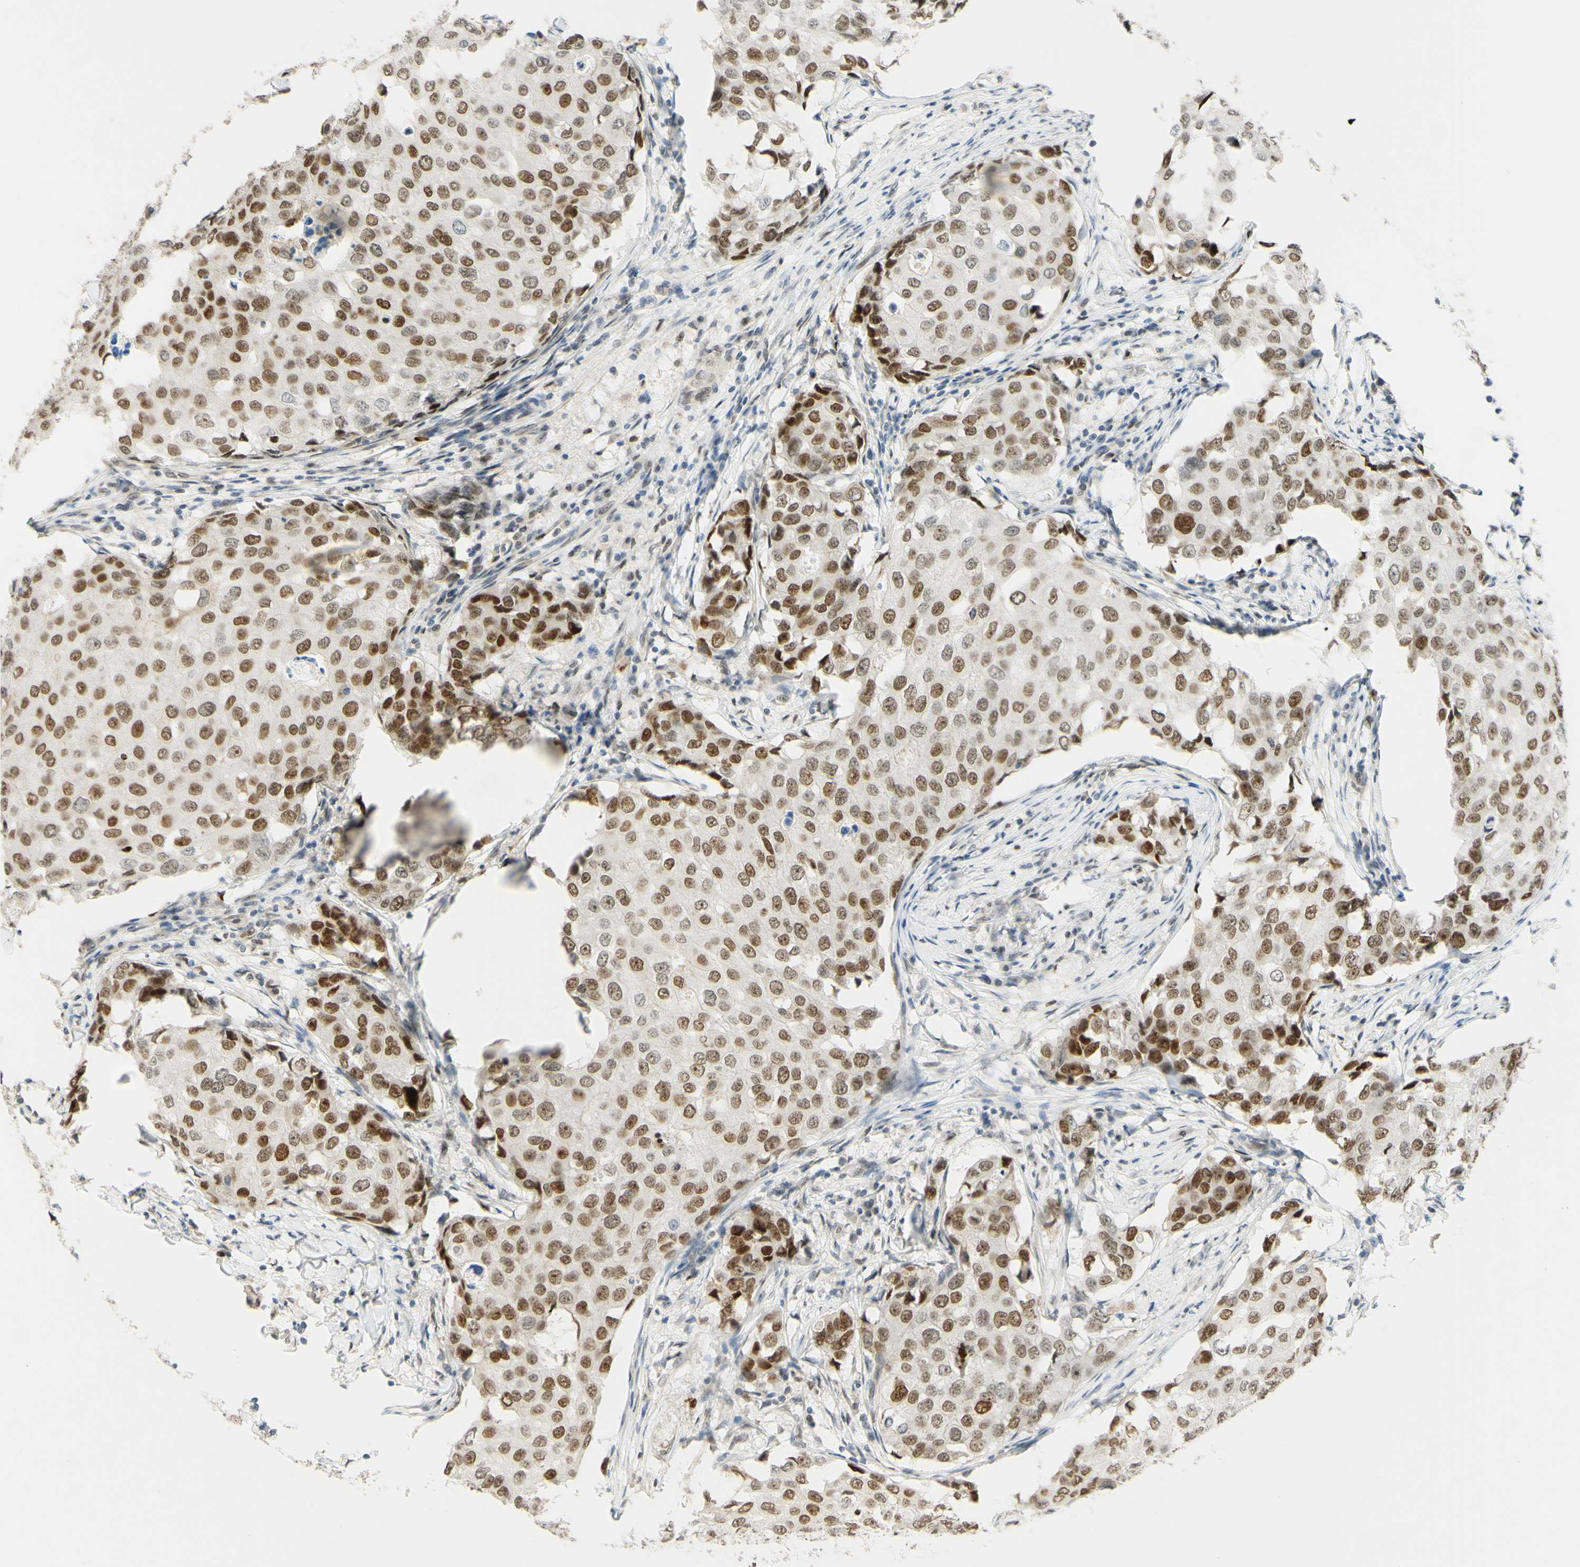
{"staining": {"intensity": "moderate", "quantity": ">75%", "location": "nuclear"}, "tissue": "breast cancer", "cell_type": "Tumor cells", "image_type": "cancer", "snomed": [{"axis": "morphology", "description": "Duct carcinoma"}, {"axis": "topography", "description": "Breast"}], "caption": "Protein positivity by immunohistochemistry (IHC) exhibits moderate nuclear positivity in about >75% of tumor cells in breast cancer (invasive ductal carcinoma). Nuclei are stained in blue.", "gene": "POLB", "patient": {"sex": "female", "age": 27}}